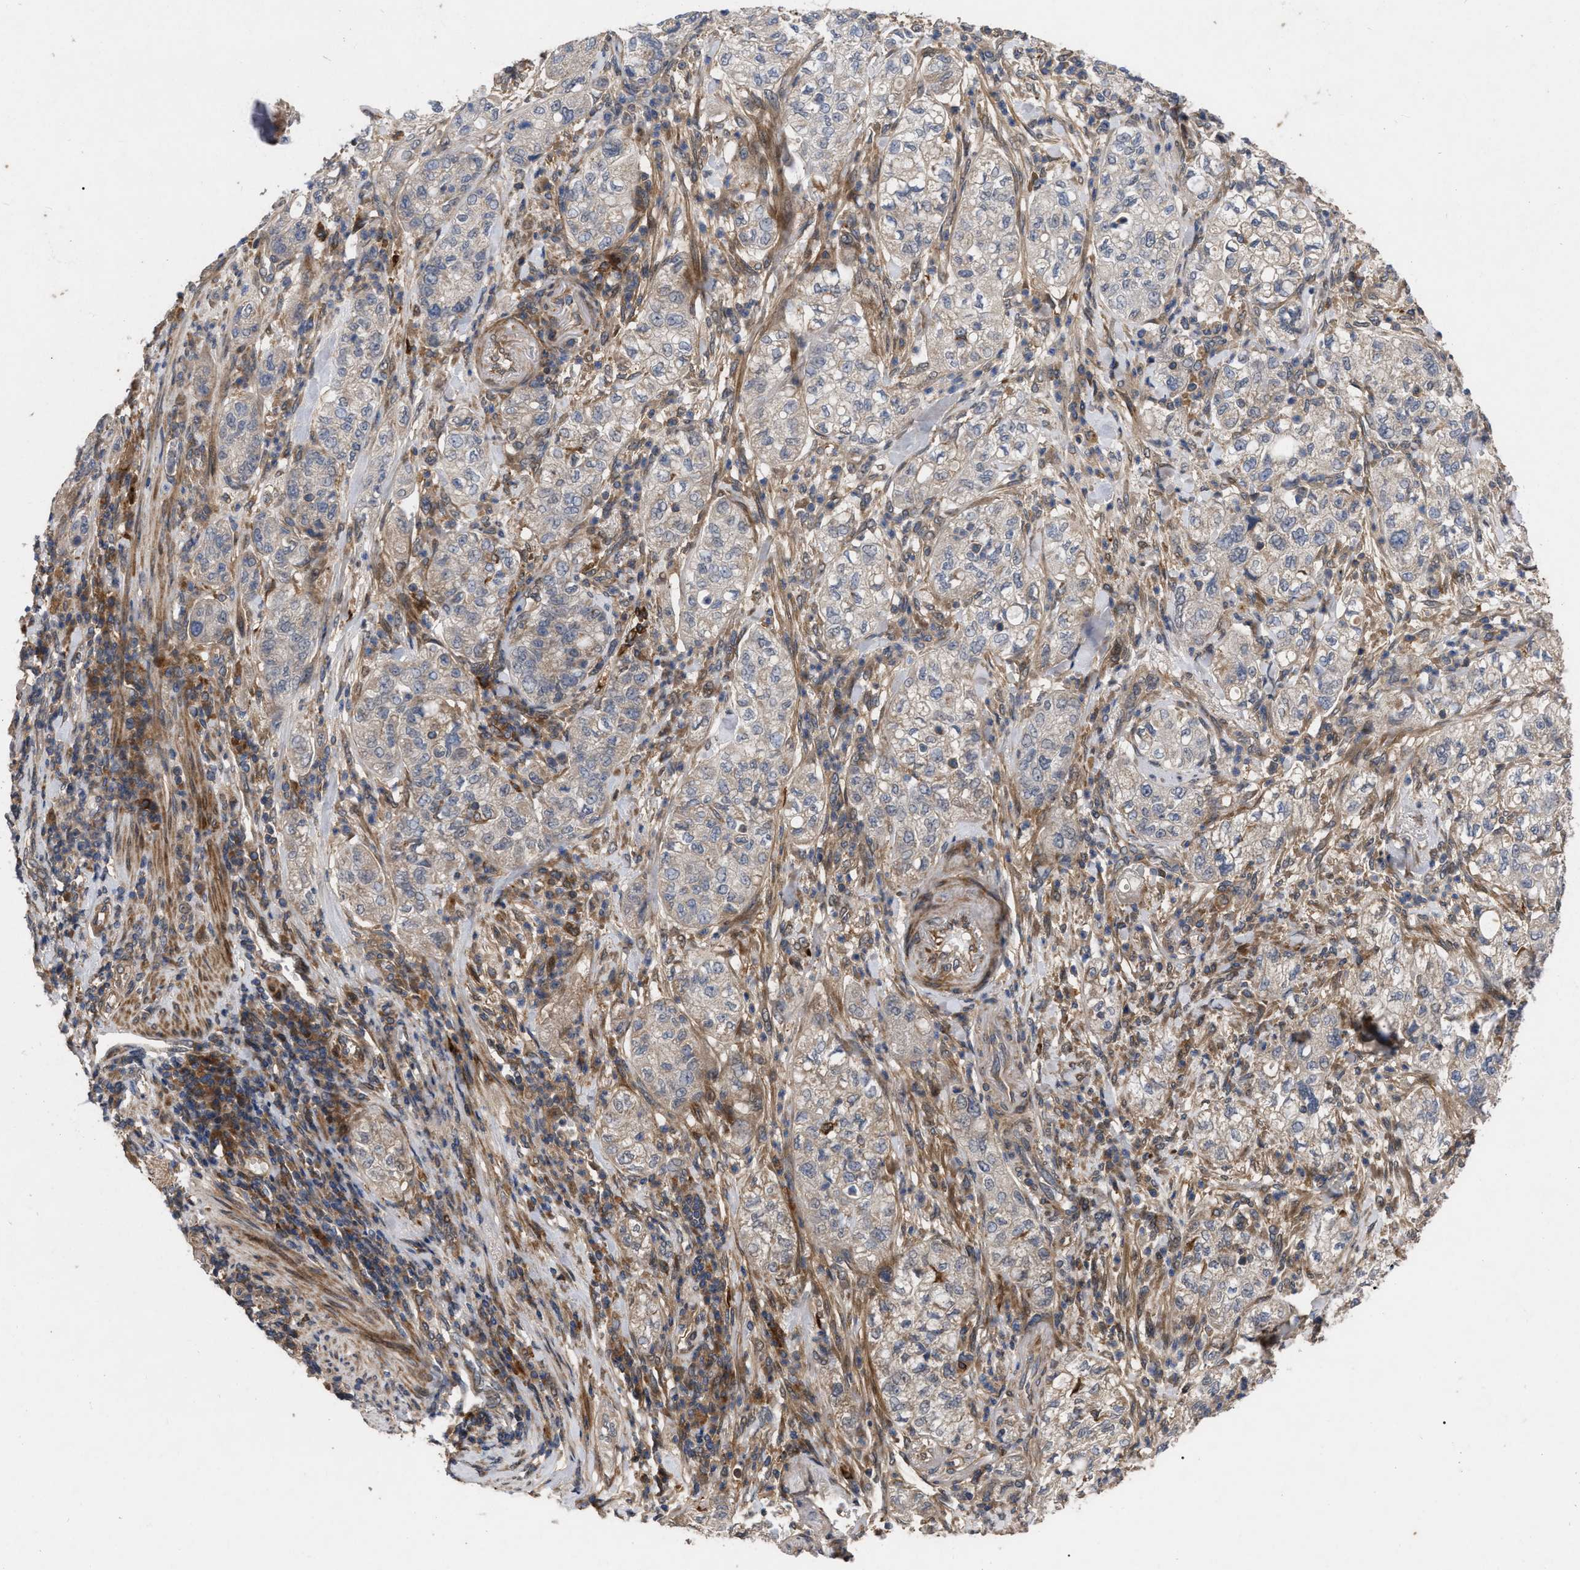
{"staining": {"intensity": "weak", "quantity": "25%-75%", "location": "cytoplasmic/membranous"}, "tissue": "pancreatic cancer", "cell_type": "Tumor cells", "image_type": "cancer", "snomed": [{"axis": "morphology", "description": "Adenocarcinoma, NOS"}, {"axis": "topography", "description": "Pancreas"}], "caption": "Human pancreatic adenocarcinoma stained for a protein (brown) exhibits weak cytoplasmic/membranous positive staining in approximately 25%-75% of tumor cells.", "gene": "CDKN2C", "patient": {"sex": "female", "age": 78}}